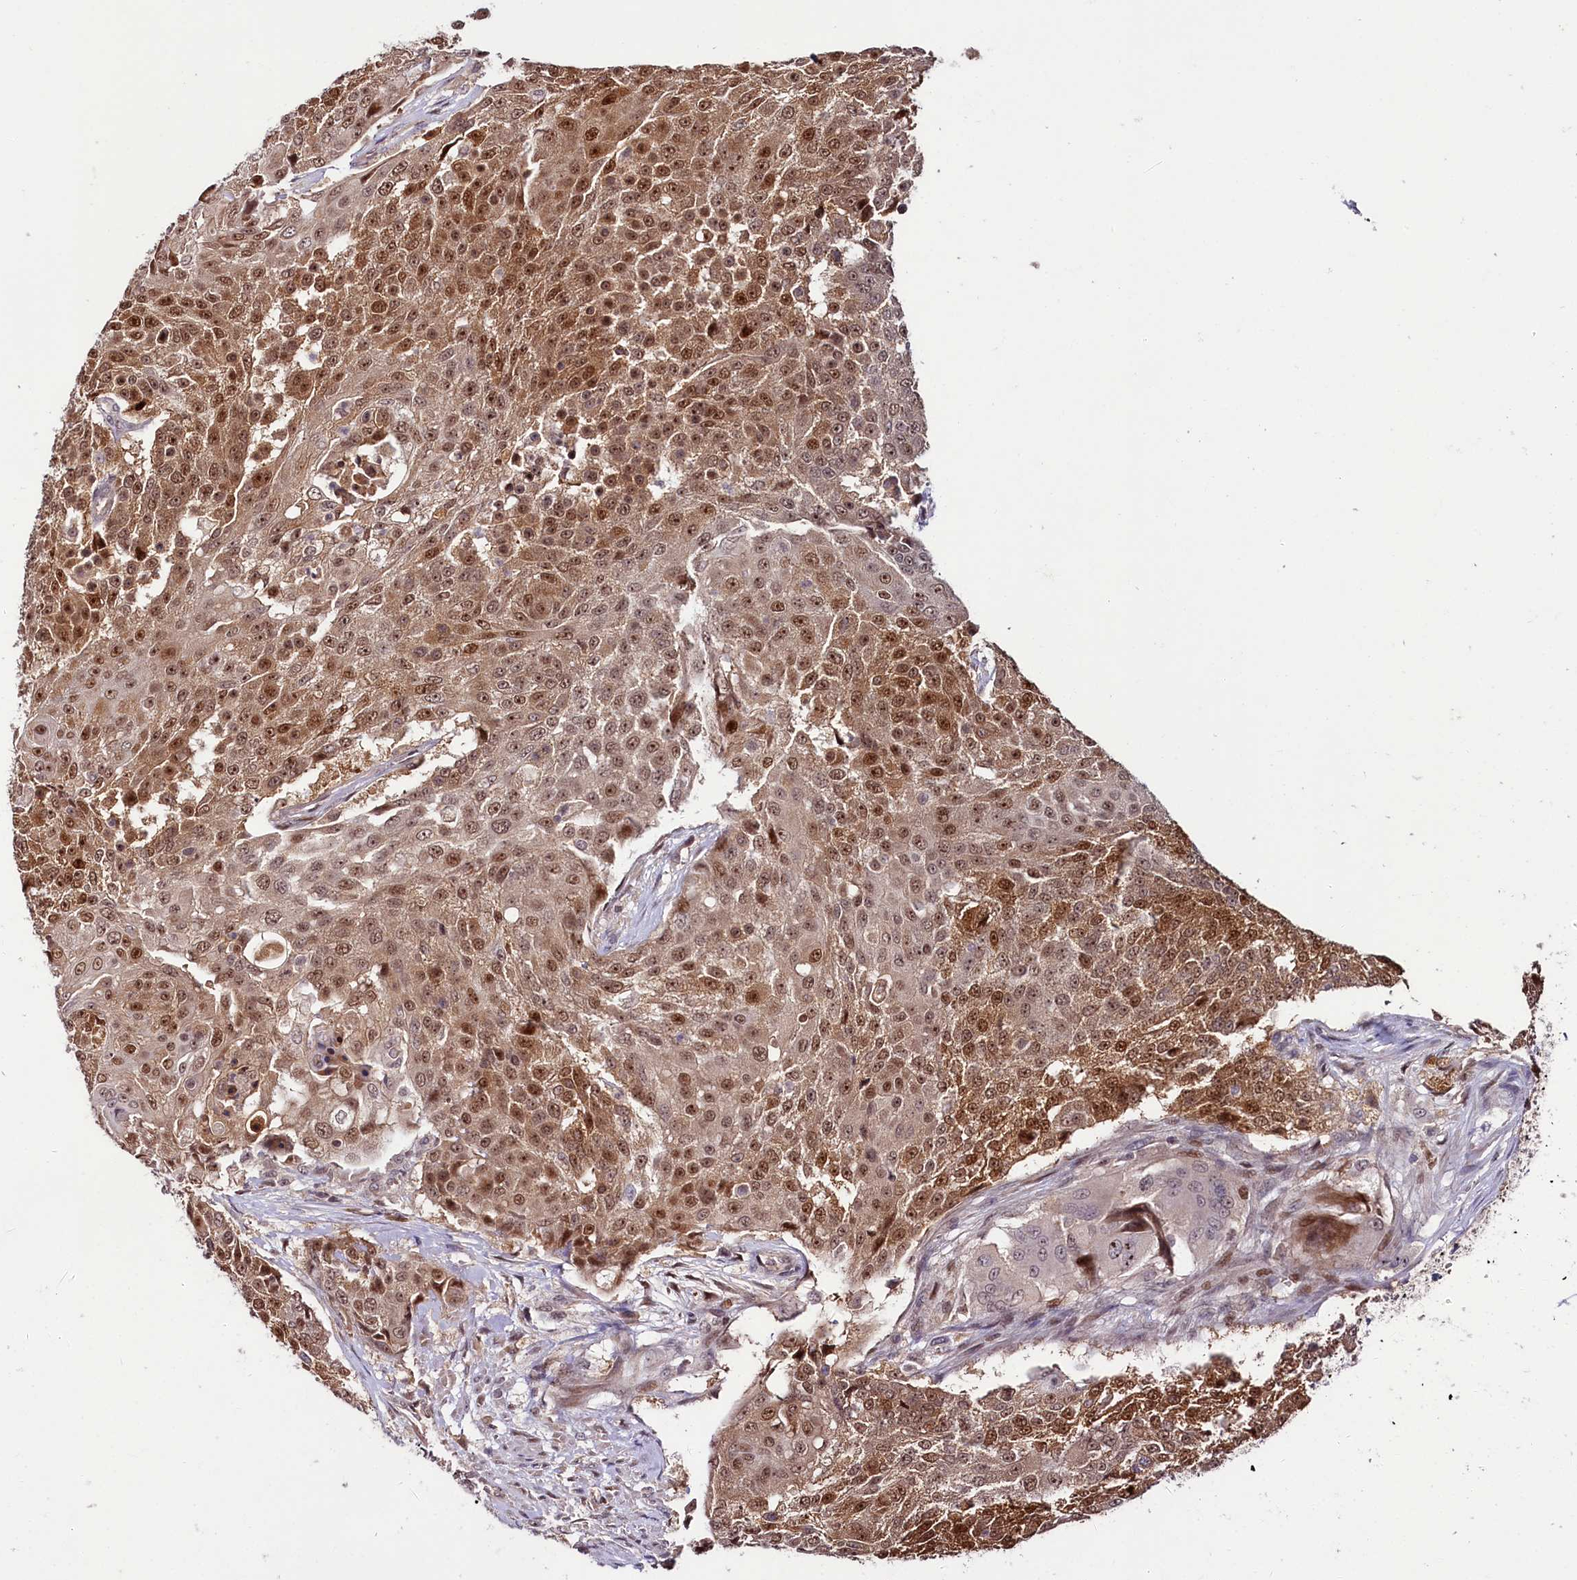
{"staining": {"intensity": "moderate", "quantity": ">75%", "location": "cytoplasmic/membranous,nuclear"}, "tissue": "urothelial cancer", "cell_type": "Tumor cells", "image_type": "cancer", "snomed": [{"axis": "morphology", "description": "Urothelial carcinoma, High grade"}, {"axis": "topography", "description": "Urinary bladder"}], "caption": "Human urothelial cancer stained for a protein (brown) demonstrates moderate cytoplasmic/membranous and nuclear positive expression in approximately >75% of tumor cells.", "gene": "N4BP2L1", "patient": {"sex": "female", "age": 63}}